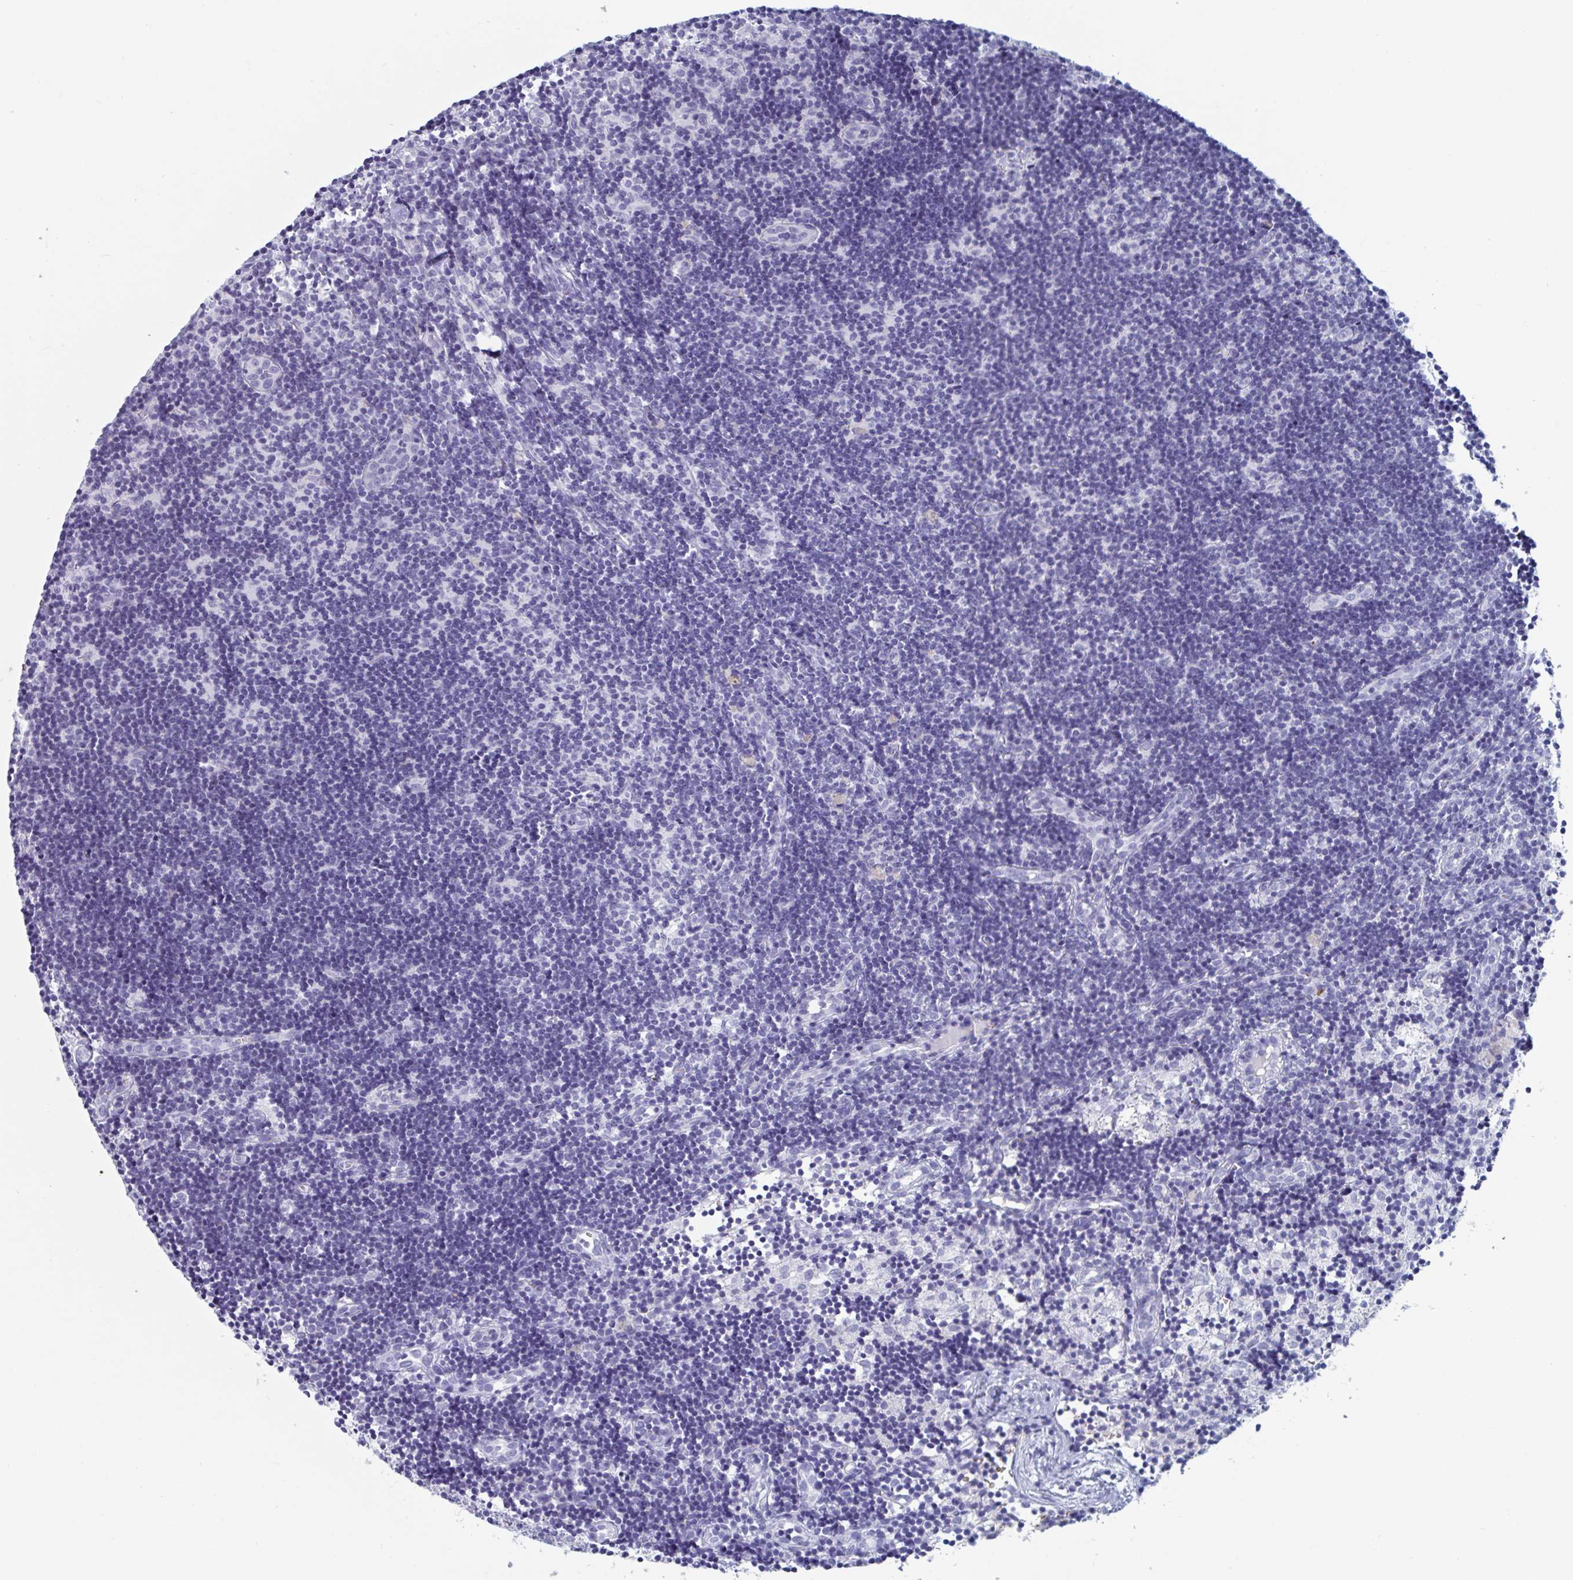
{"staining": {"intensity": "negative", "quantity": "none", "location": "none"}, "tissue": "lymph node", "cell_type": "Germinal center cells", "image_type": "normal", "snomed": [{"axis": "morphology", "description": "Normal tissue, NOS"}, {"axis": "topography", "description": "Lymph node"}], "caption": "Immunohistochemistry (IHC) photomicrograph of normal lymph node stained for a protein (brown), which demonstrates no positivity in germinal center cells.", "gene": "DPEP3", "patient": {"sex": "female", "age": 31}}